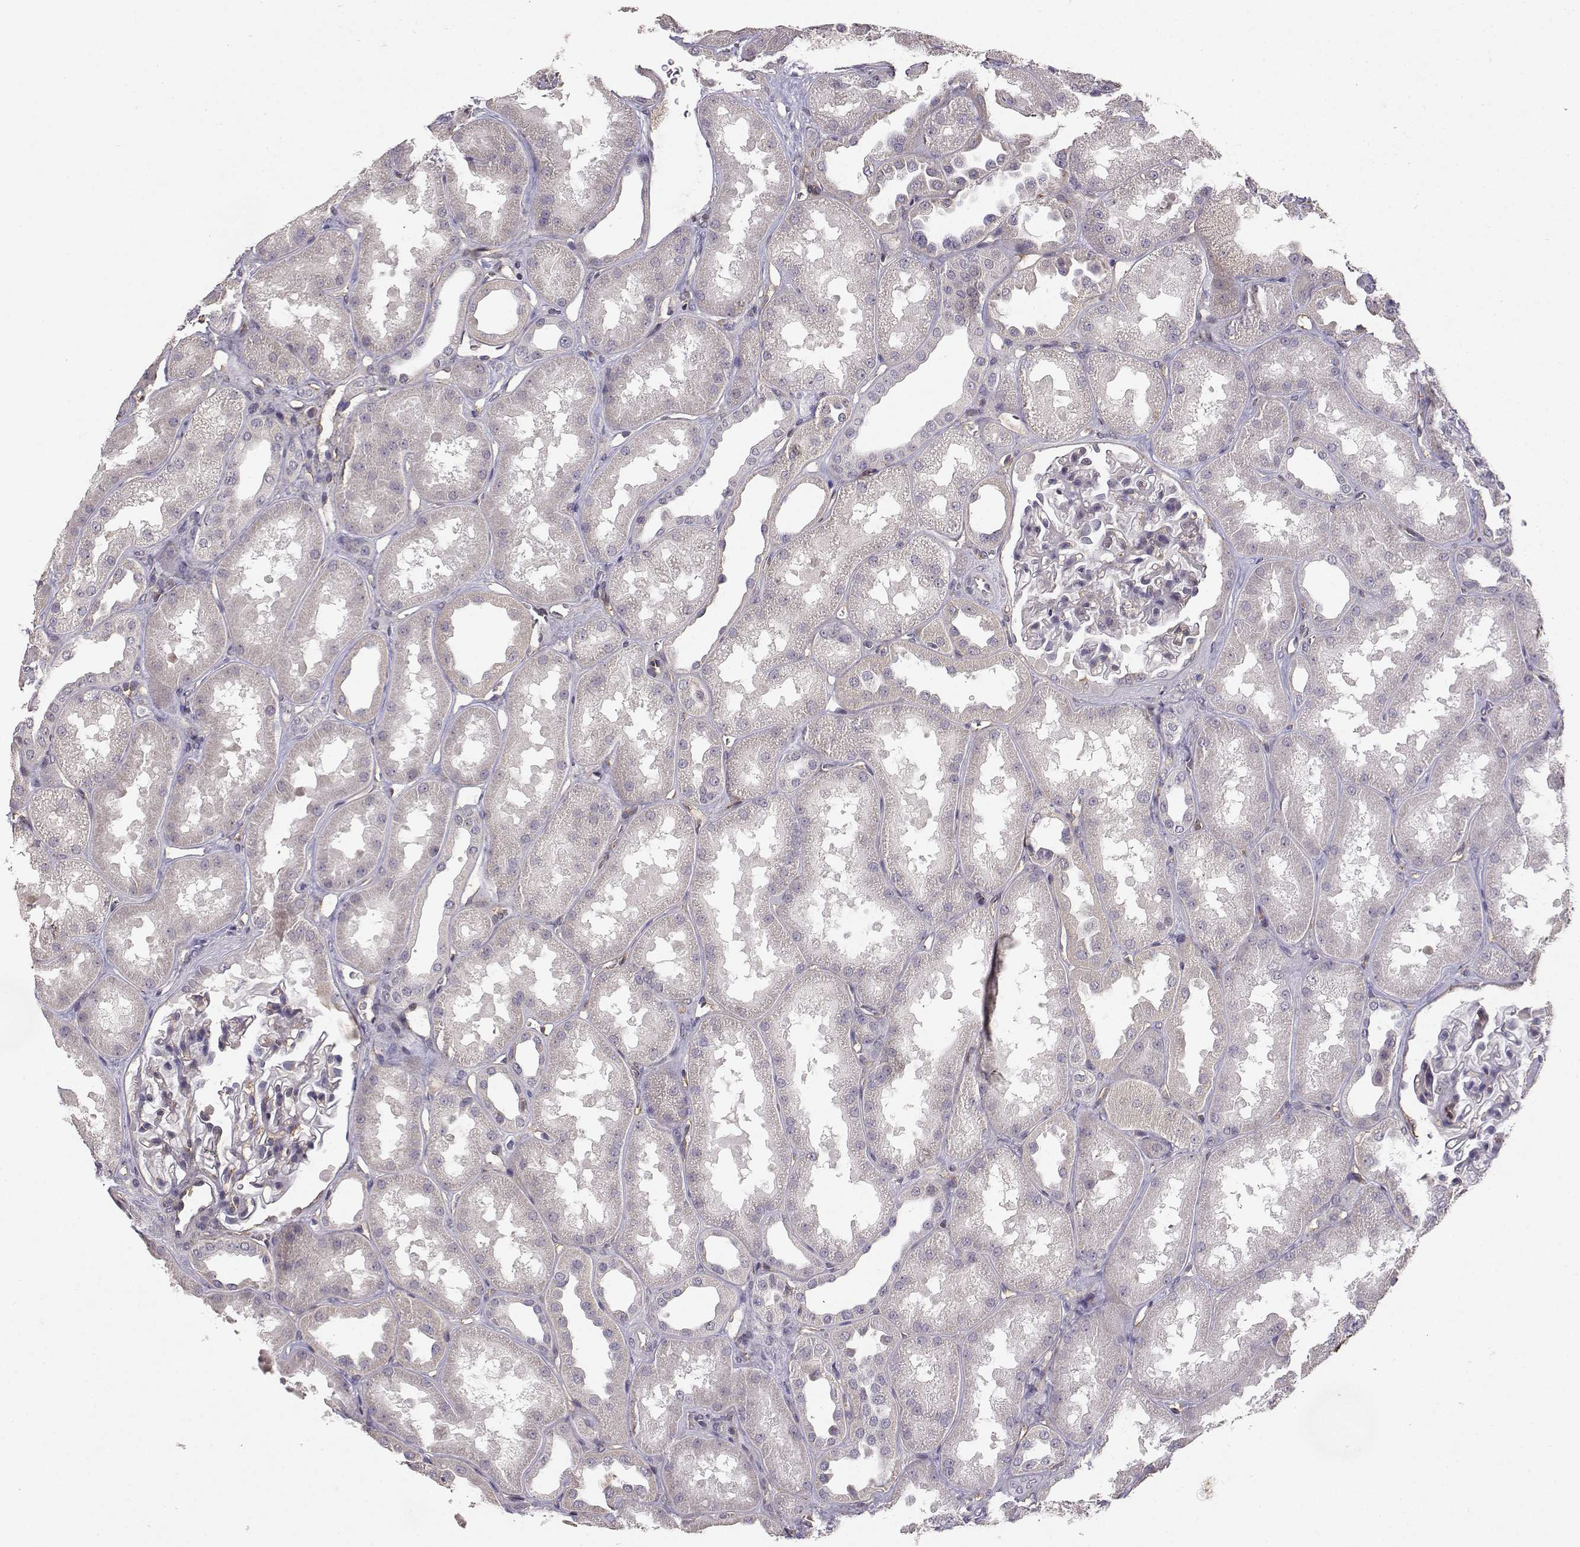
{"staining": {"intensity": "negative", "quantity": "none", "location": "none"}, "tissue": "kidney", "cell_type": "Cells in glomeruli", "image_type": "normal", "snomed": [{"axis": "morphology", "description": "Normal tissue, NOS"}, {"axis": "topography", "description": "Kidney"}], "caption": "Cells in glomeruli are negative for brown protein staining in unremarkable kidney. The staining was performed using DAB (3,3'-diaminobenzidine) to visualize the protein expression in brown, while the nuclei were stained in blue with hematoxylin (Magnification: 20x).", "gene": "IFITM1", "patient": {"sex": "male", "age": 61}}